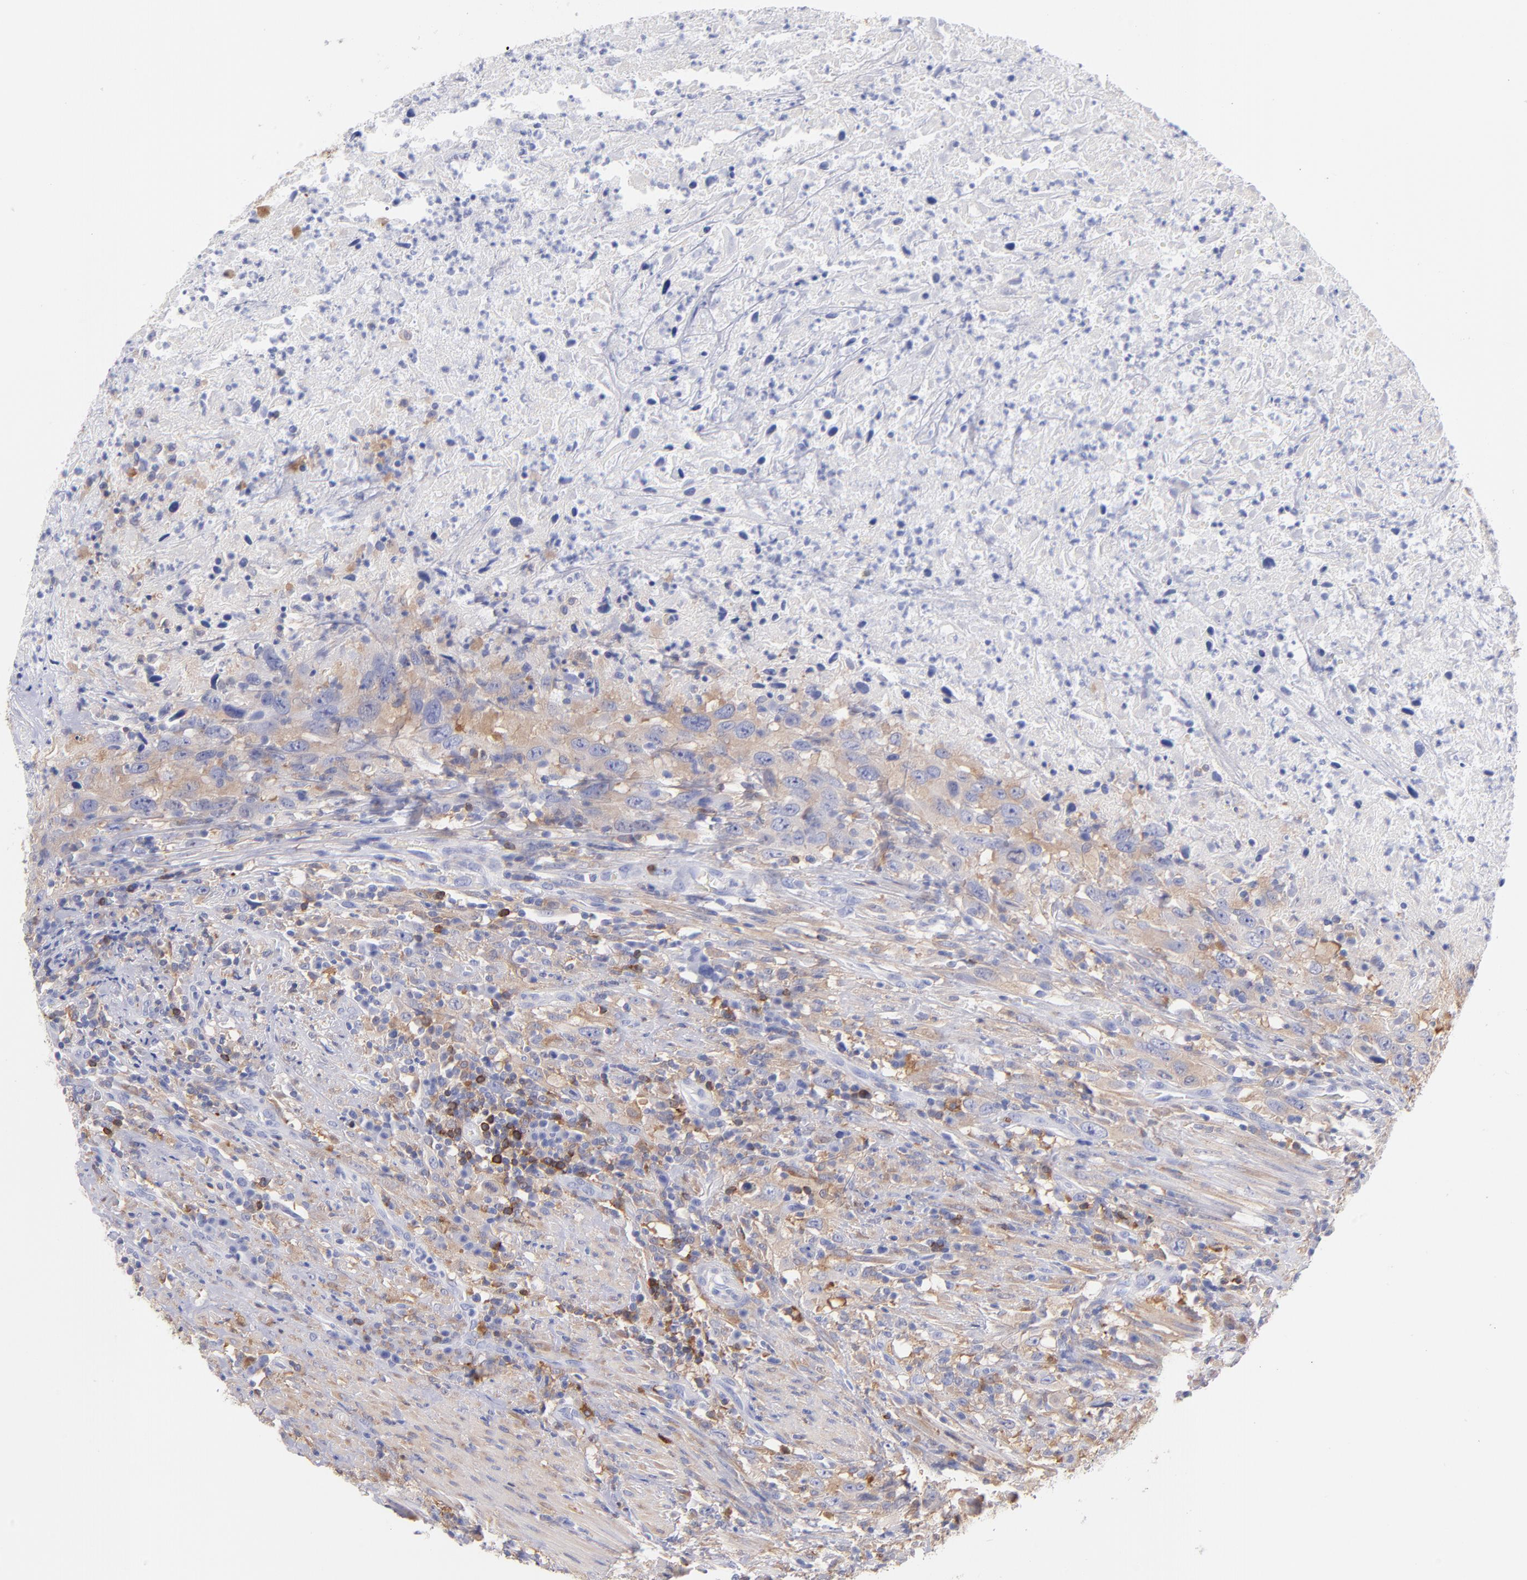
{"staining": {"intensity": "moderate", "quantity": ">75%", "location": "cytoplasmic/membranous"}, "tissue": "urothelial cancer", "cell_type": "Tumor cells", "image_type": "cancer", "snomed": [{"axis": "morphology", "description": "Urothelial carcinoma, High grade"}, {"axis": "topography", "description": "Urinary bladder"}], "caption": "Immunohistochemical staining of human high-grade urothelial carcinoma displays medium levels of moderate cytoplasmic/membranous expression in about >75% of tumor cells.", "gene": "PRKCA", "patient": {"sex": "male", "age": 61}}